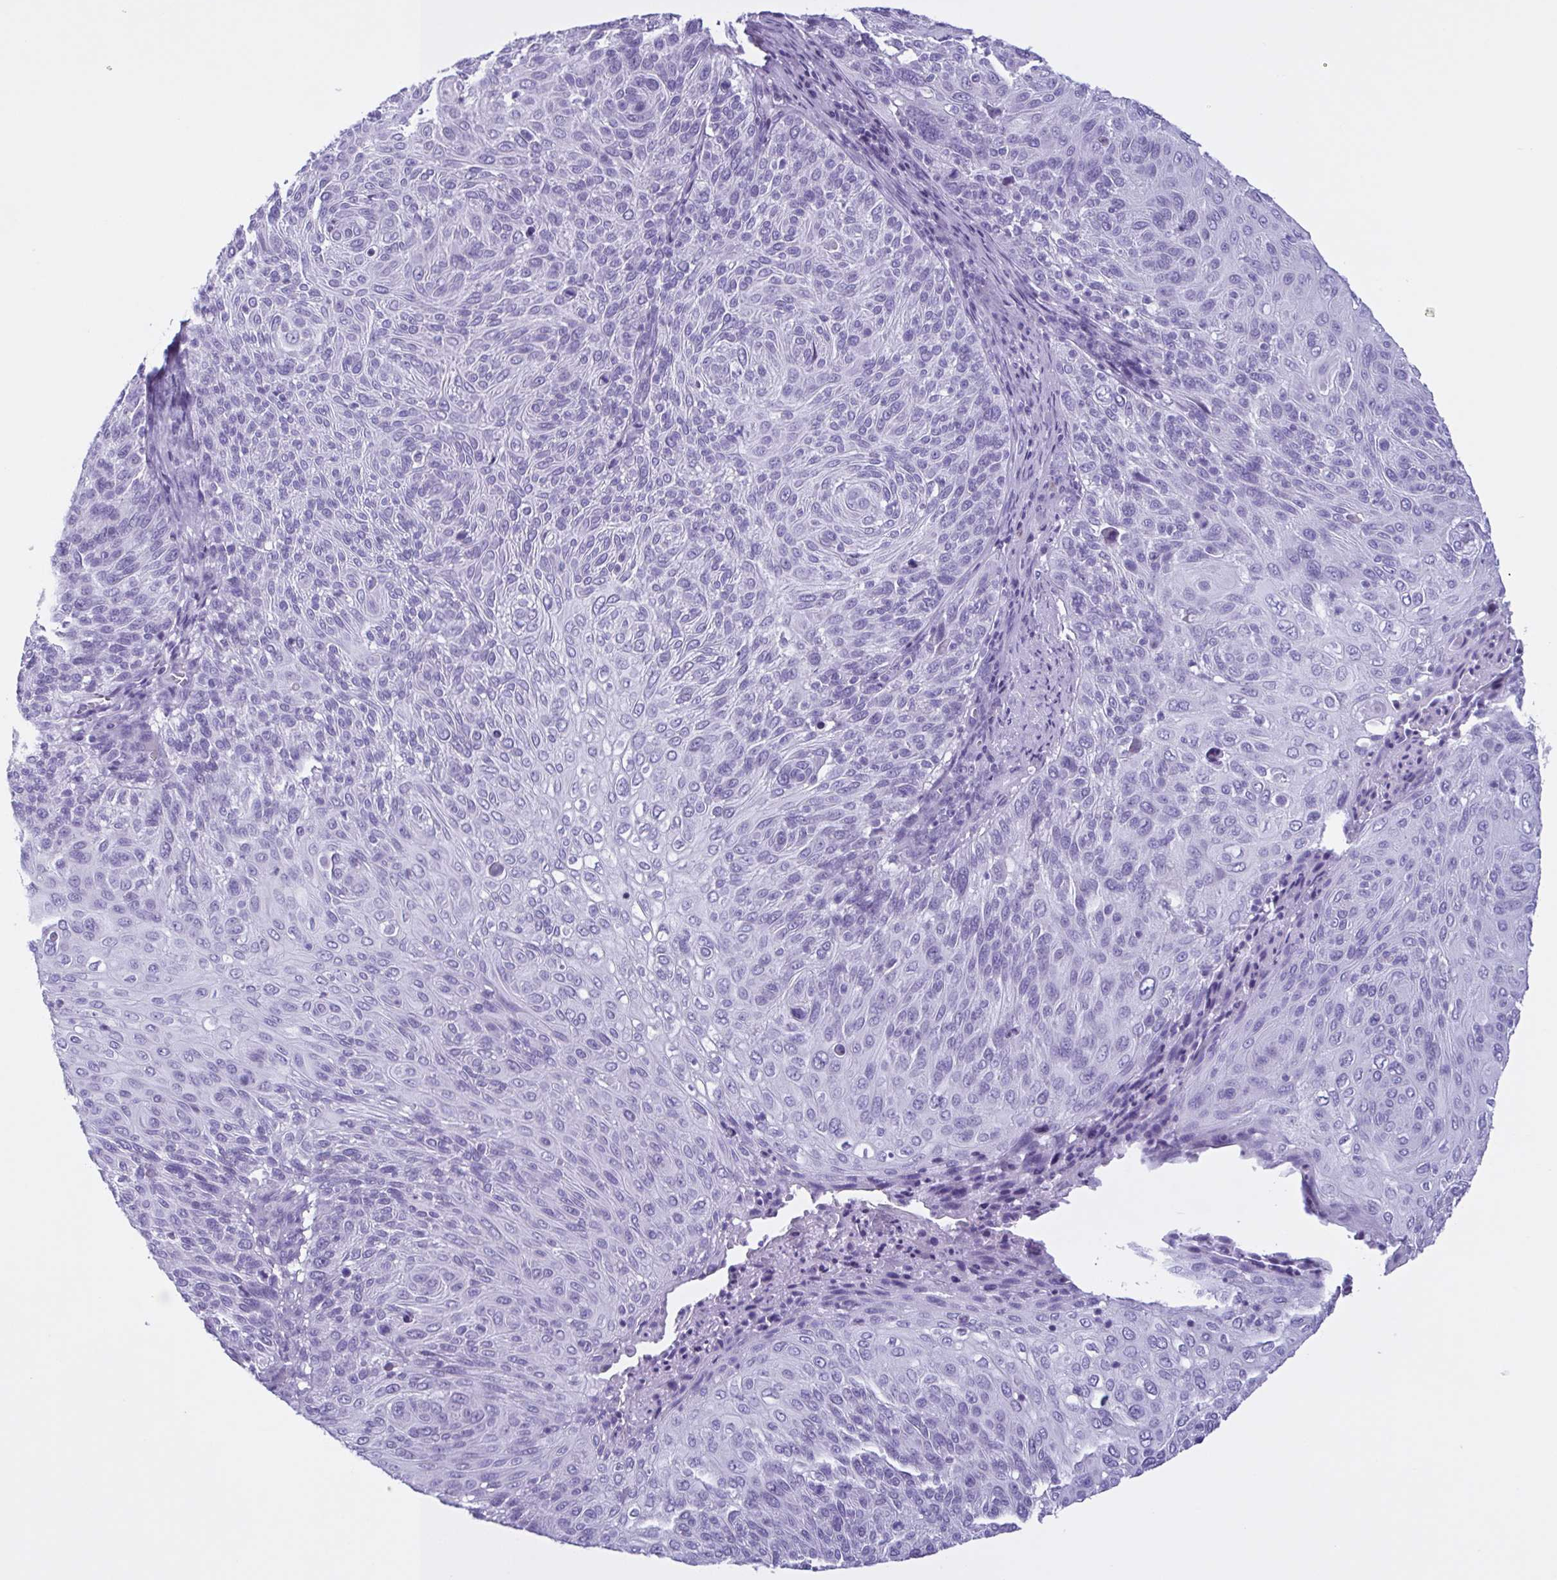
{"staining": {"intensity": "negative", "quantity": "none", "location": "none"}, "tissue": "cervical cancer", "cell_type": "Tumor cells", "image_type": "cancer", "snomed": [{"axis": "morphology", "description": "Squamous cell carcinoma, NOS"}, {"axis": "topography", "description": "Cervix"}], "caption": "Immunohistochemistry (IHC) micrograph of human cervical squamous cell carcinoma stained for a protein (brown), which demonstrates no expression in tumor cells. (Stains: DAB immunohistochemistry (IHC) with hematoxylin counter stain, Microscopy: brightfield microscopy at high magnification).", "gene": "INAFM1", "patient": {"sex": "female", "age": 31}}